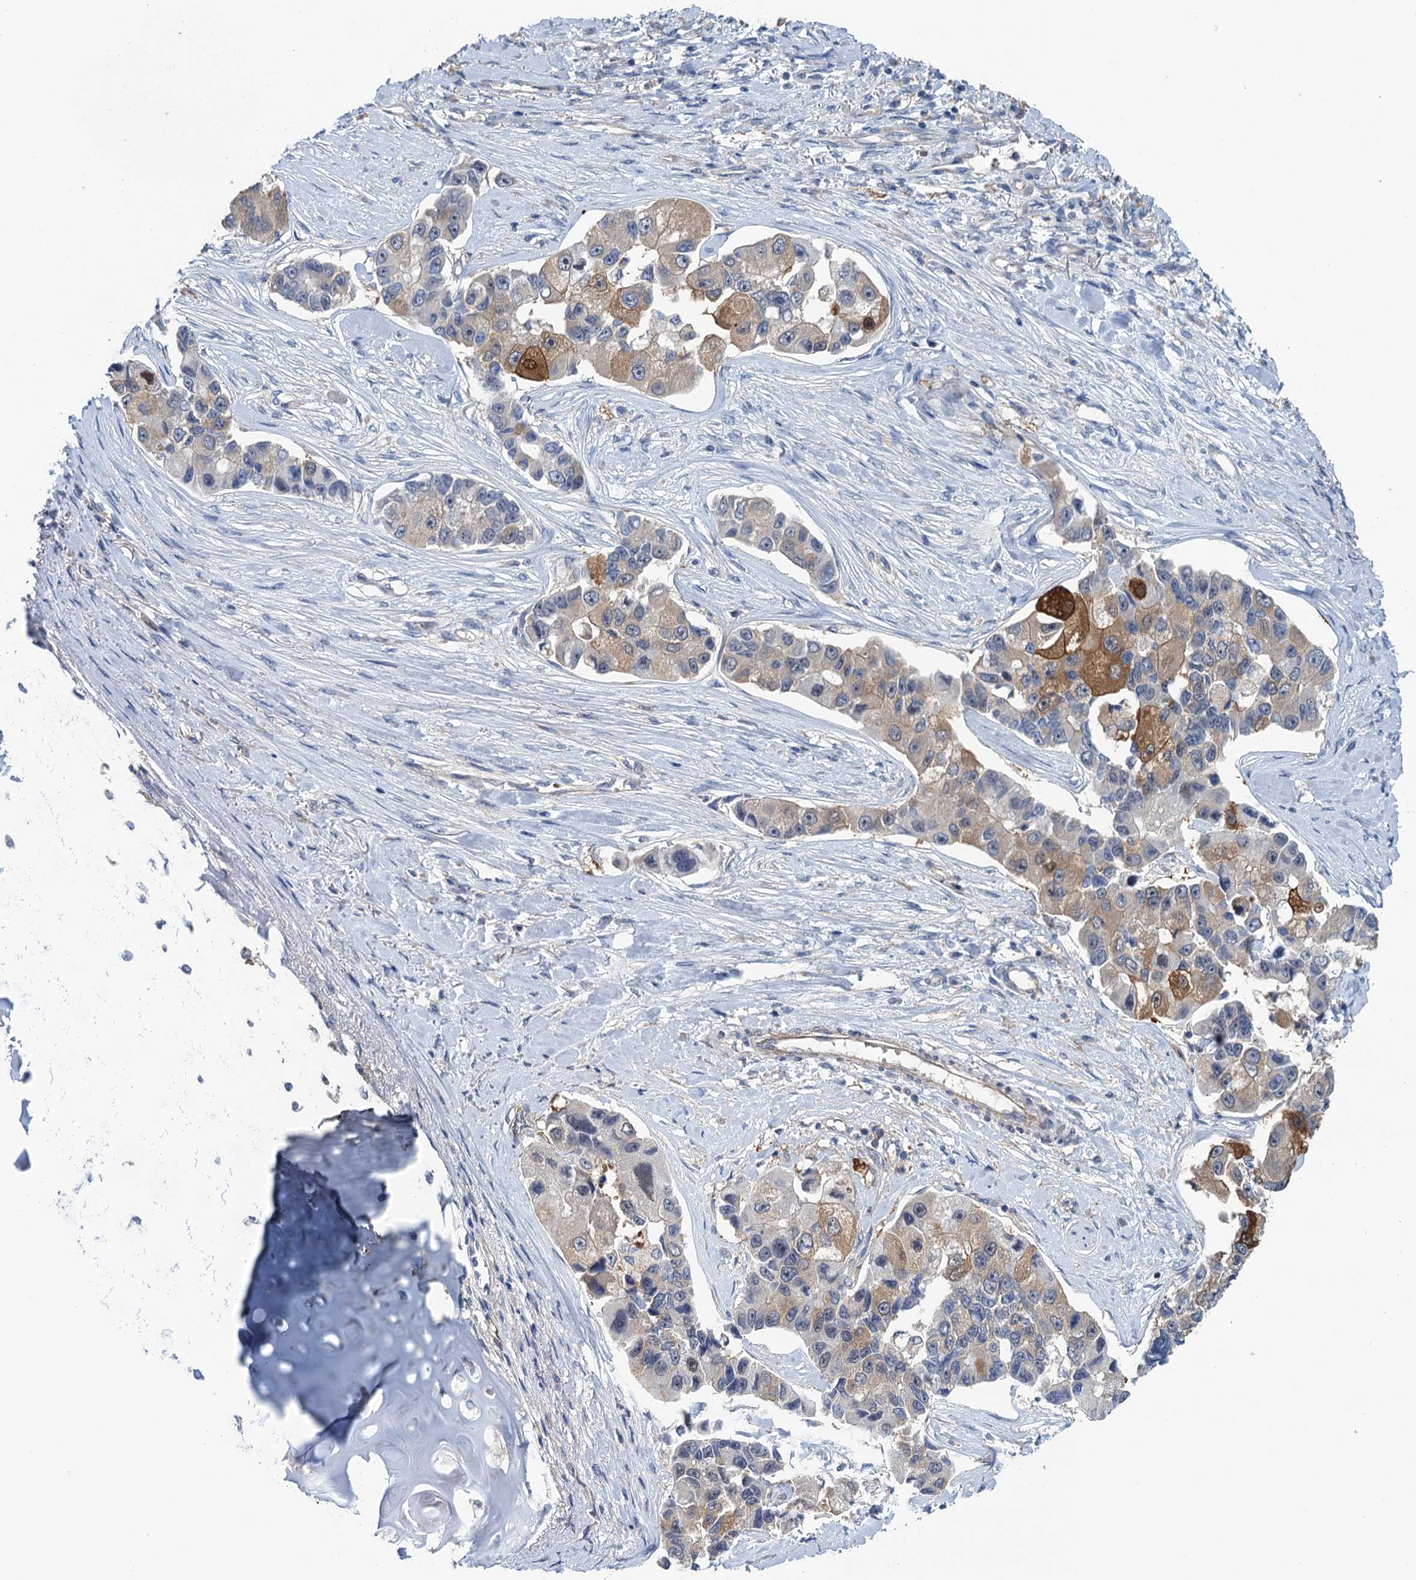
{"staining": {"intensity": "moderate", "quantity": "<25%", "location": "cytoplasmic/membranous"}, "tissue": "lung cancer", "cell_type": "Tumor cells", "image_type": "cancer", "snomed": [{"axis": "morphology", "description": "Adenocarcinoma, NOS"}, {"axis": "topography", "description": "Lung"}], "caption": "High-power microscopy captured an immunohistochemistry micrograph of lung adenocarcinoma, revealing moderate cytoplasmic/membranous staining in about <25% of tumor cells.", "gene": "RSAD2", "patient": {"sex": "female", "age": 54}}